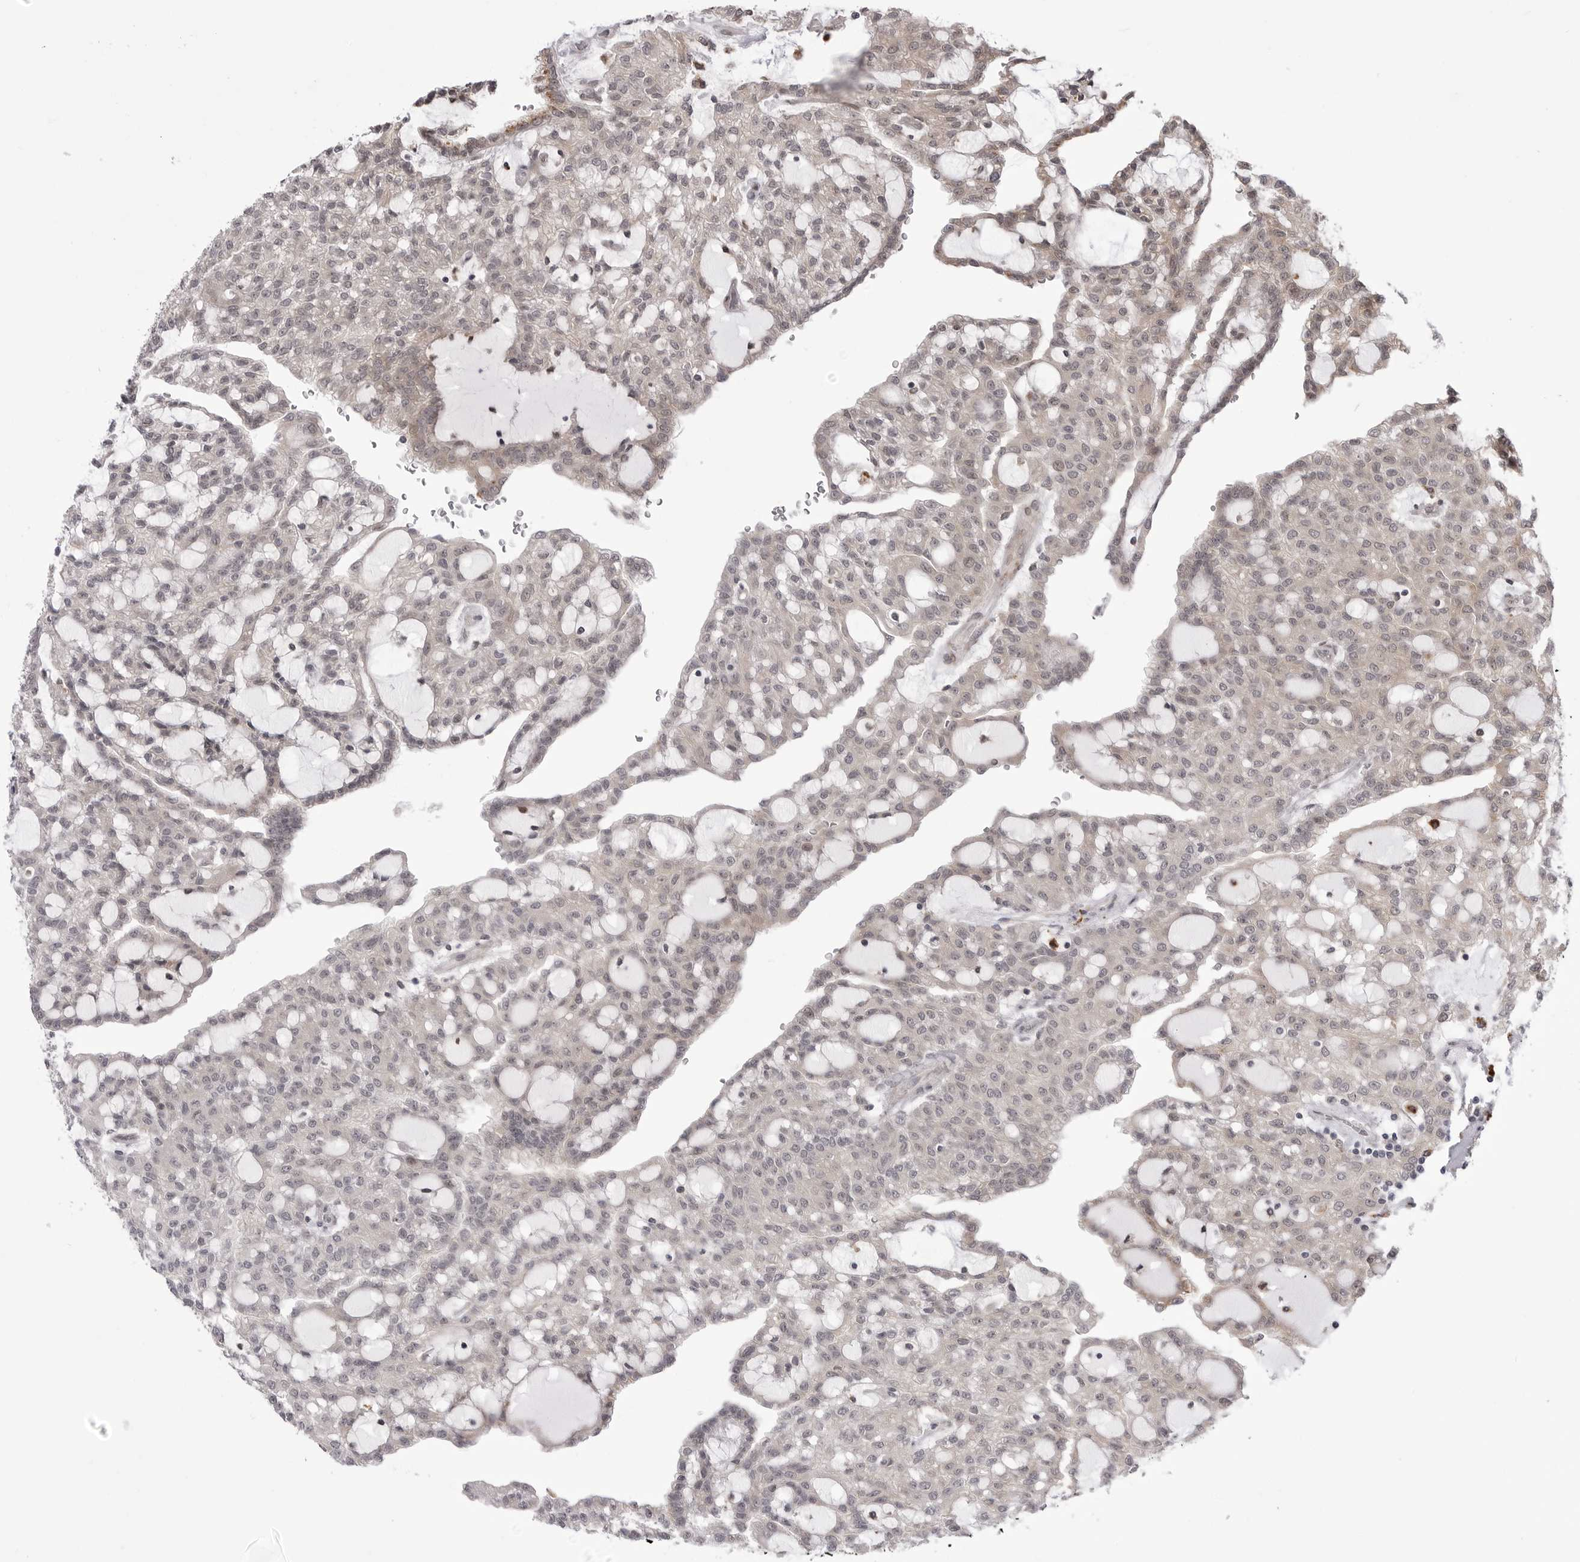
{"staining": {"intensity": "weak", "quantity": "<25%", "location": "nuclear"}, "tissue": "renal cancer", "cell_type": "Tumor cells", "image_type": "cancer", "snomed": [{"axis": "morphology", "description": "Adenocarcinoma, NOS"}, {"axis": "topography", "description": "Kidney"}], "caption": "Tumor cells are negative for protein expression in human adenocarcinoma (renal).", "gene": "PTK2B", "patient": {"sex": "male", "age": 63}}